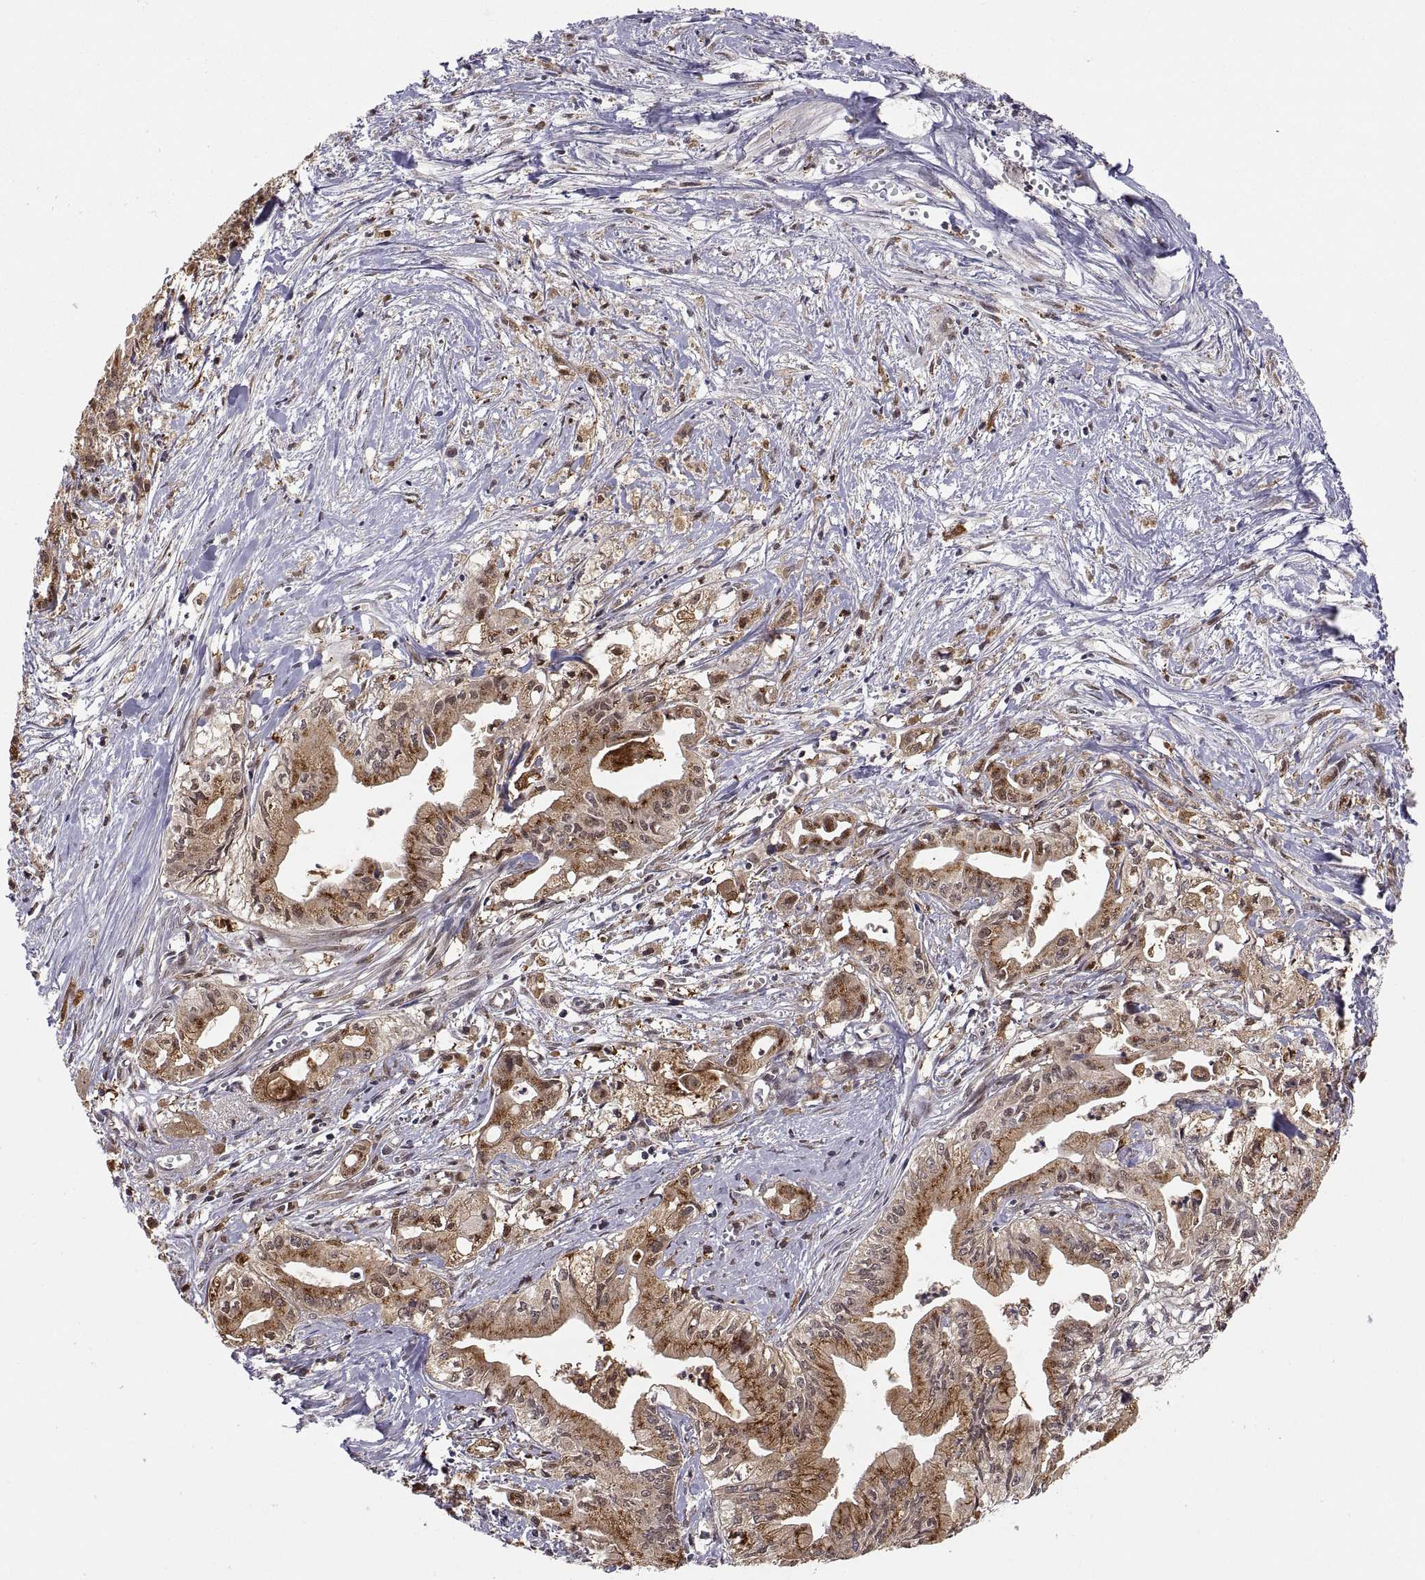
{"staining": {"intensity": "moderate", "quantity": ">75%", "location": "cytoplasmic/membranous"}, "tissue": "pancreatic cancer", "cell_type": "Tumor cells", "image_type": "cancer", "snomed": [{"axis": "morphology", "description": "Adenocarcinoma, NOS"}, {"axis": "topography", "description": "Pancreas"}], "caption": "Moderate cytoplasmic/membranous expression for a protein is appreciated in approximately >75% of tumor cells of adenocarcinoma (pancreatic) using immunohistochemistry (IHC).", "gene": "PSMC2", "patient": {"sex": "male", "age": 71}}